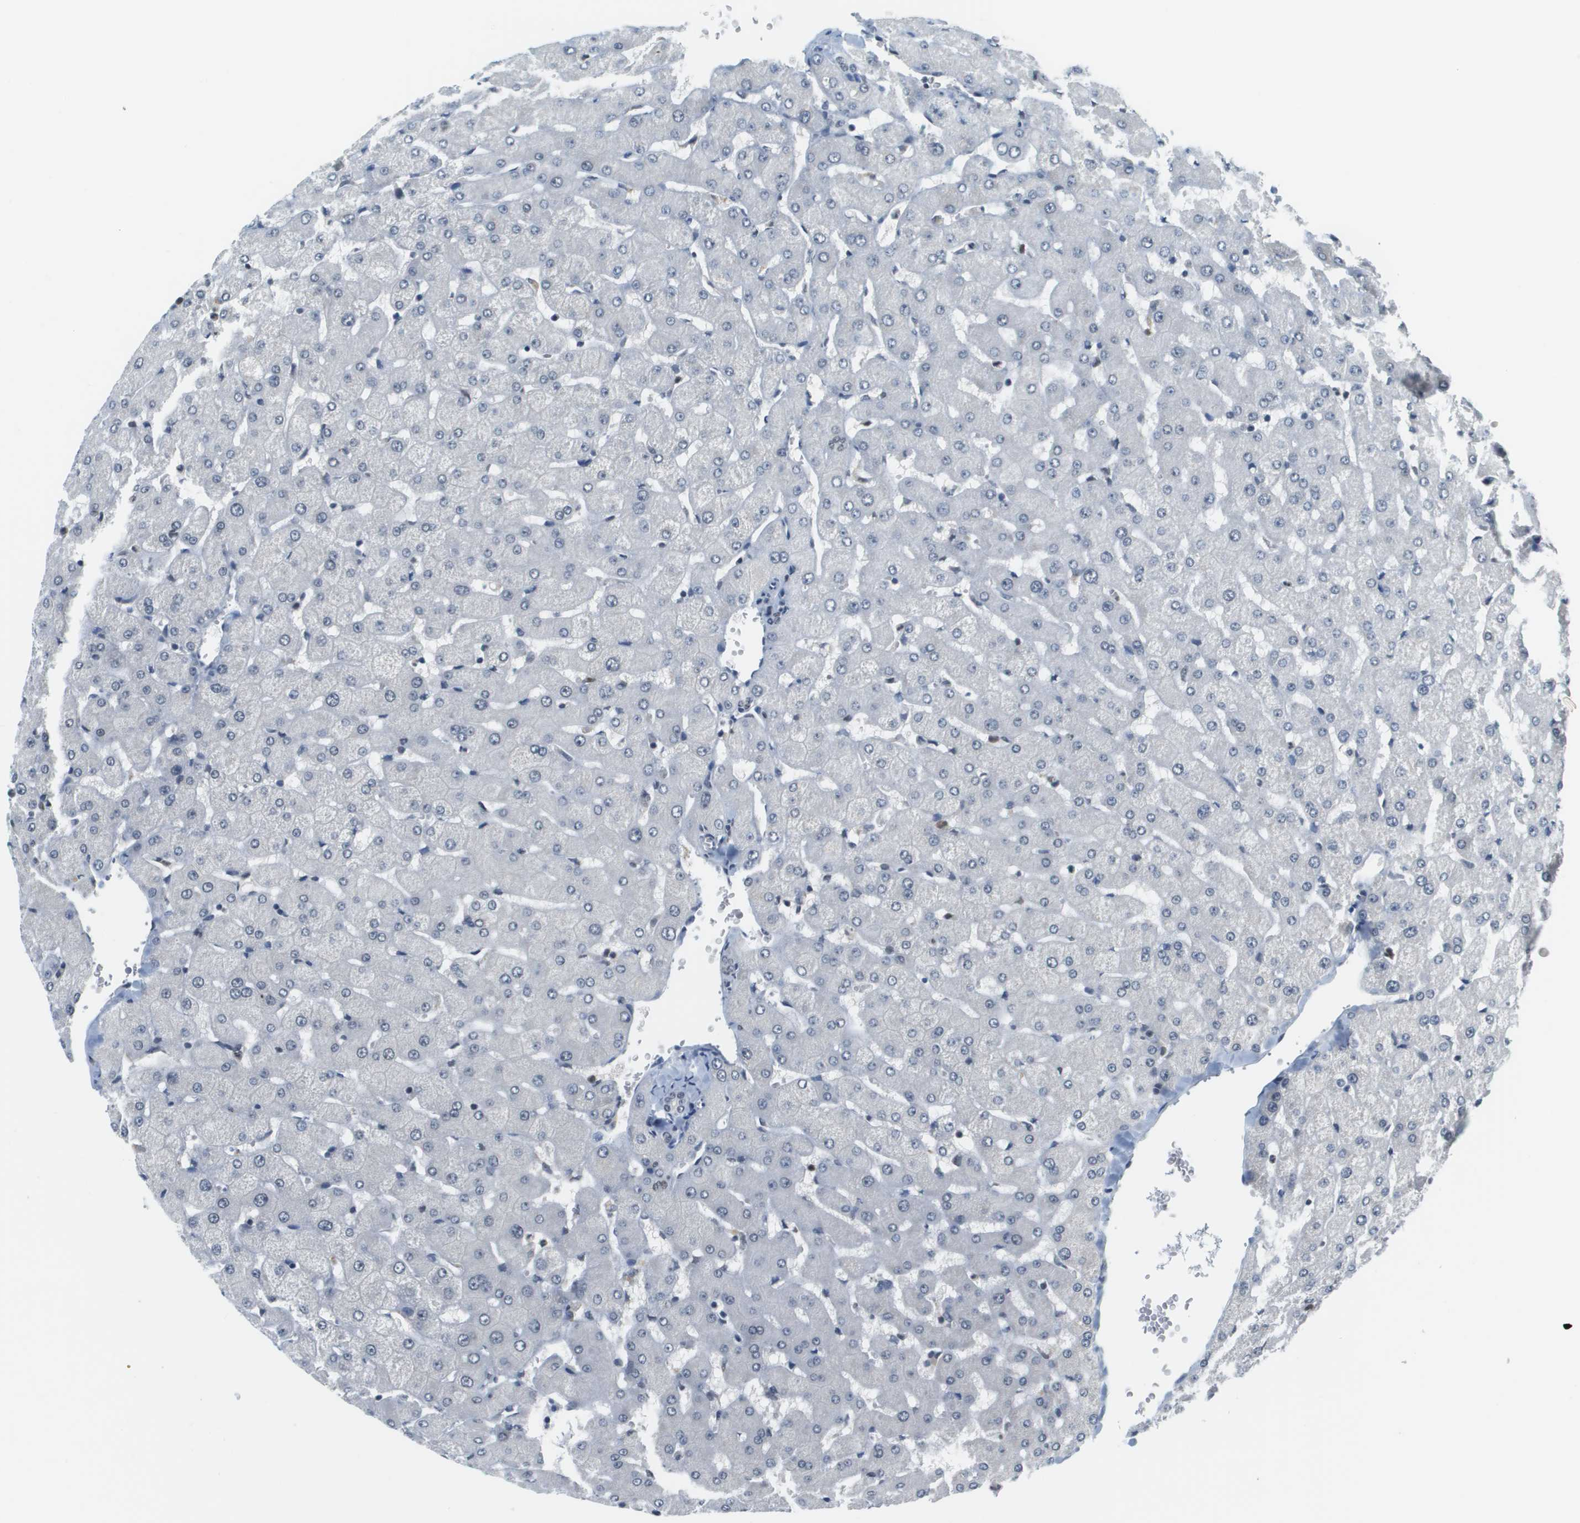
{"staining": {"intensity": "negative", "quantity": "none", "location": "none"}, "tissue": "liver", "cell_type": "Cholangiocytes", "image_type": "normal", "snomed": [{"axis": "morphology", "description": "Normal tissue, NOS"}, {"axis": "topography", "description": "Liver"}], "caption": "Immunohistochemical staining of benign liver exhibits no significant staining in cholangiocytes.", "gene": "CBX5", "patient": {"sex": "female", "age": 63}}